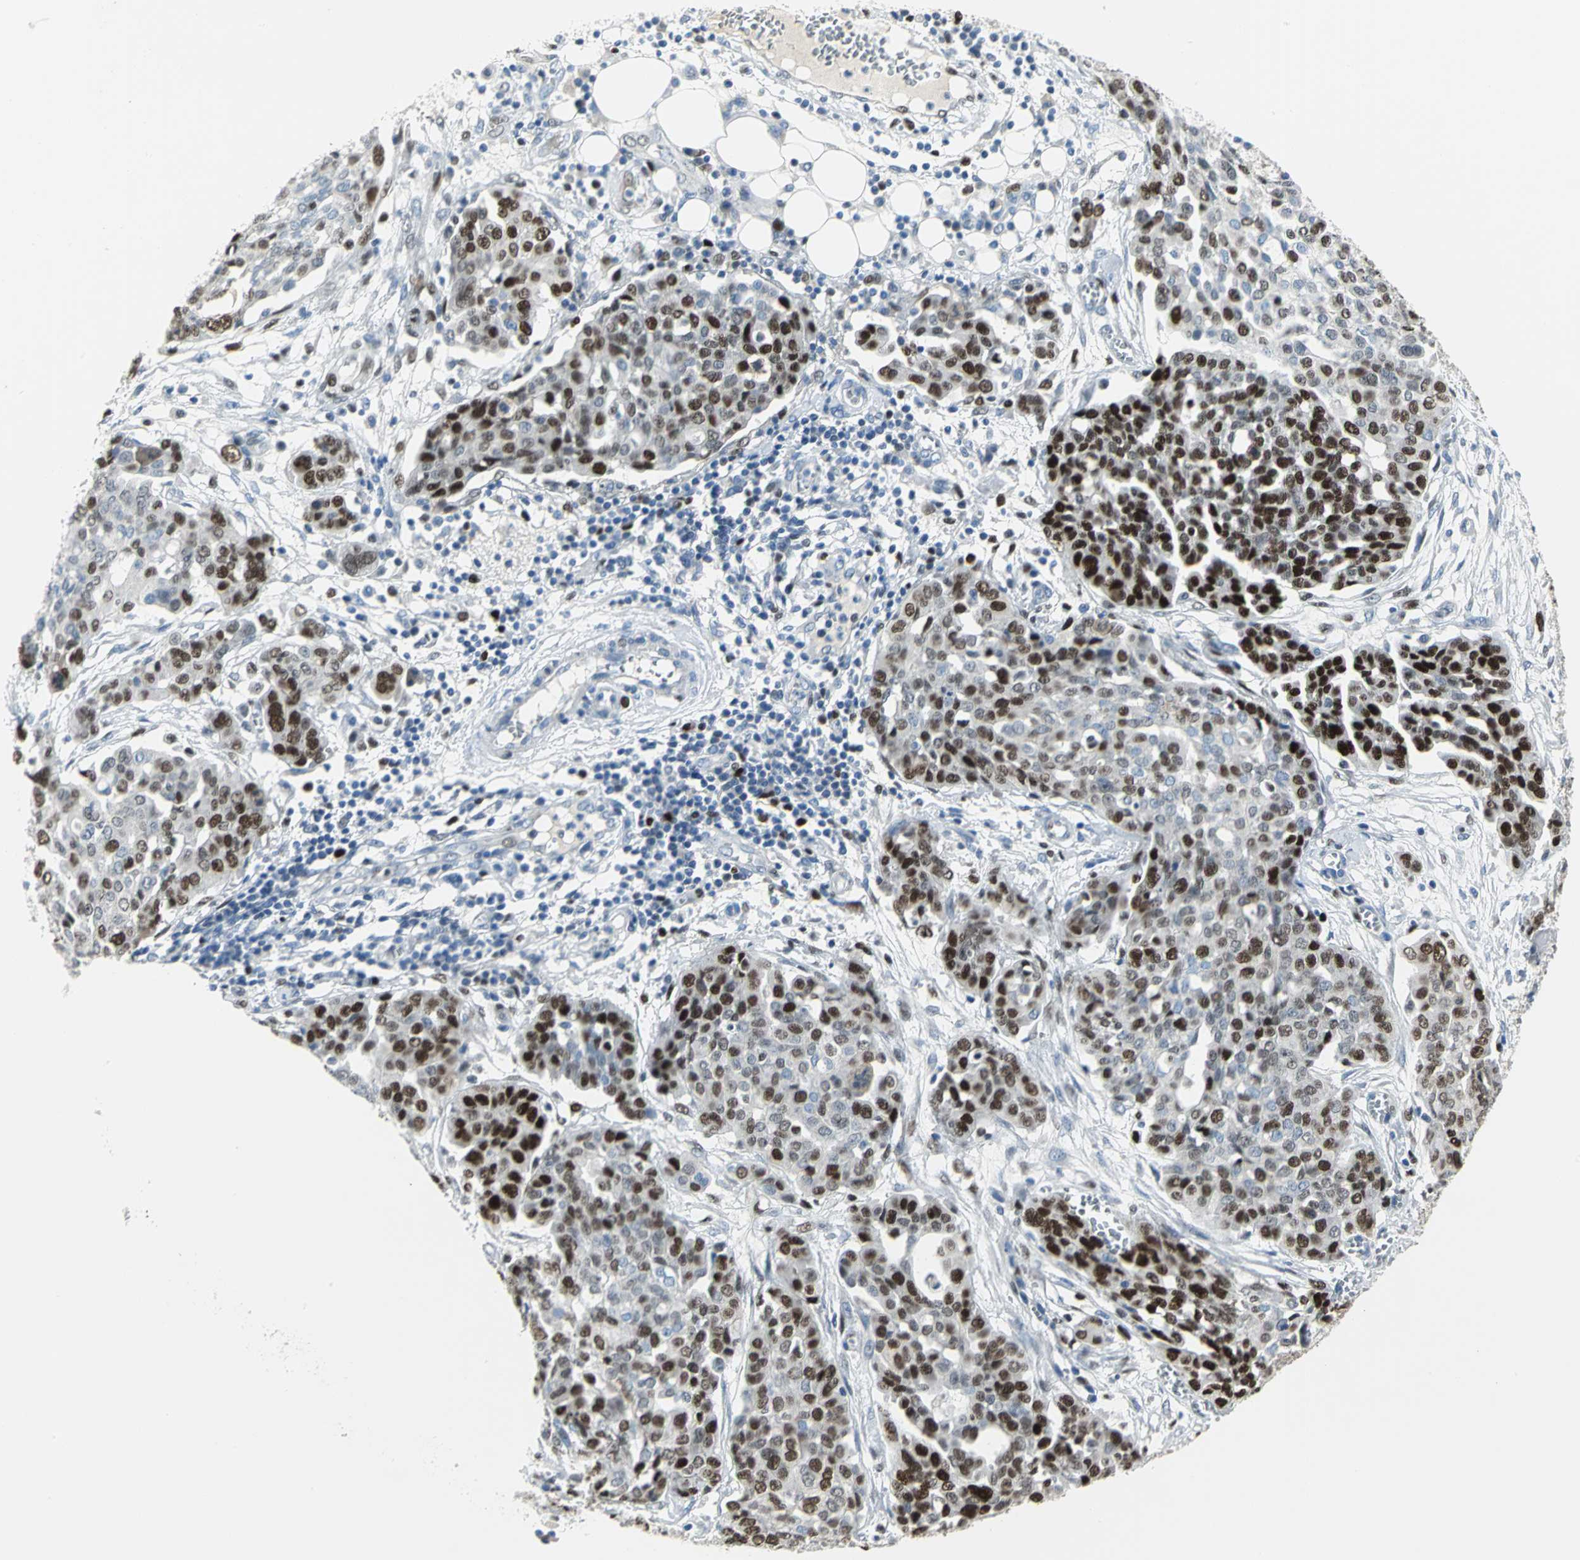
{"staining": {"intensity": "strong", "quantity": "25%-75%", "location": "nuclear"}, "tissue": "ovarian cancer", "cell_type": "Tumor cells", "image_type": "cancer", "snomed": [{"axis": "morphology", "description": "Cystadenocarcinoma, serous, NOS"}, {"axis": "topography", "description": "Soft tissue"}, {"axis": "topography", "description": "Ovary"}], "caption": "This image reveals IHC staining of human serous cystadenocarcinoma (ovarian), with high strong nuclear positivity in about 25%-75% of tumor cells.", "gene": "MCM4", "patient": {"sex": "female", "age": 57}}